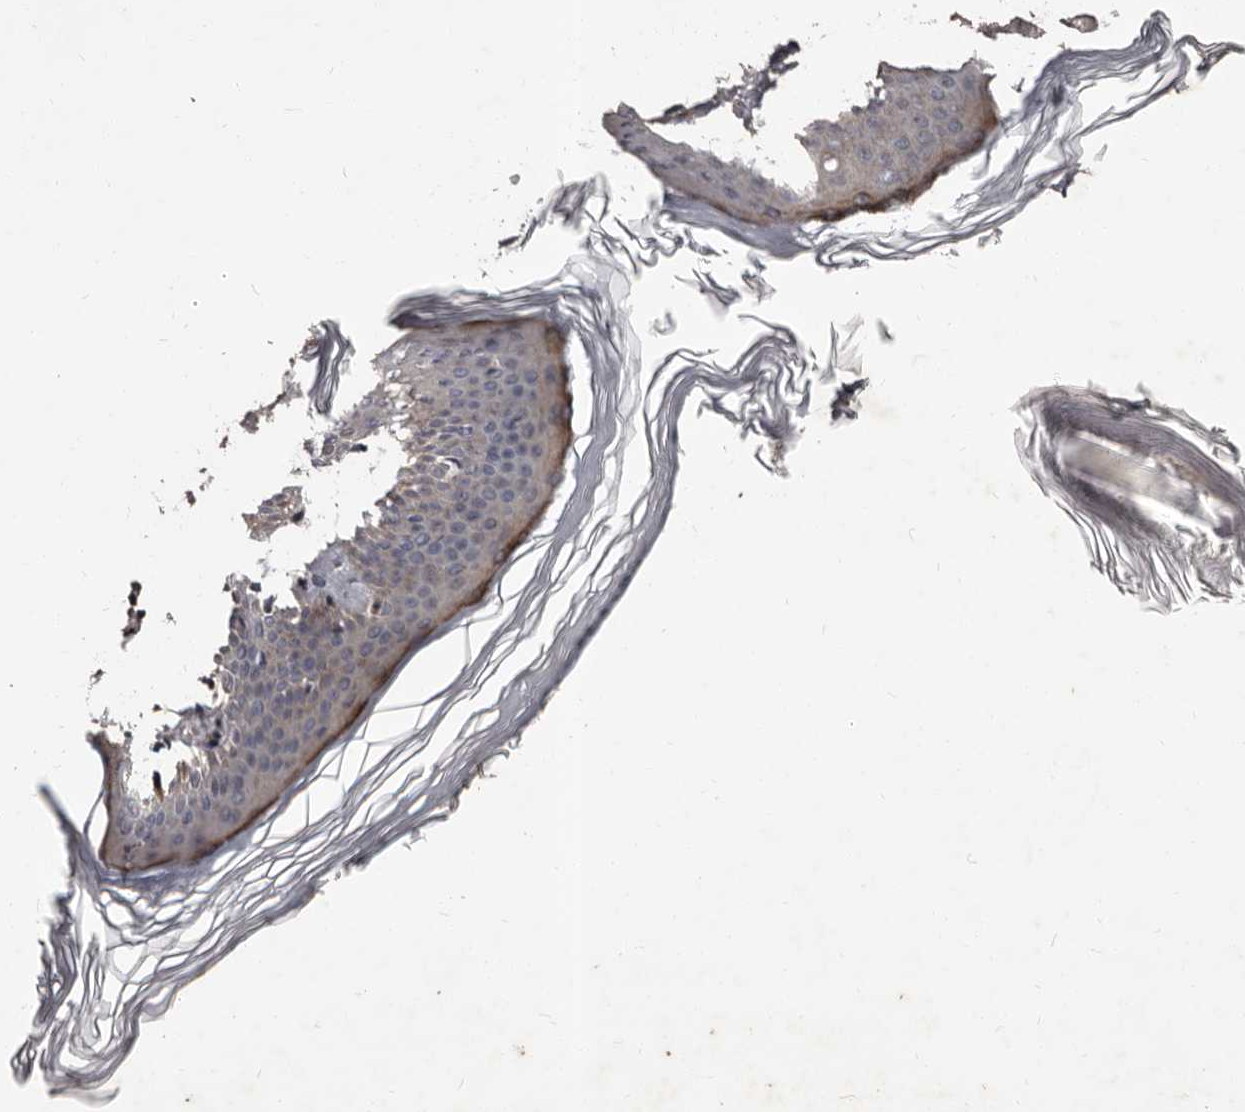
{"staining": {"intensity": "moderate", "quantity": "25%-75%", "location": "cytoplasmic/membranous"}, "tissue": "skin", "cell_type": "Keratinocytes", "image_type": "normal", "snomed": [{"axis": "morphology", "description": "Normal tissue, NOS"}, {"axis": "topography", "description": "Skin"}], "caption": "Benign skin was stained to show a protein in brown. There is medium levels of moderate cytoplasmic/membranous staining in about 25%-75% of keratinocytes. Nuclei are stained in blue.", "gene": "MKRN3", "patient": {"sex": "female", "age": 27}}